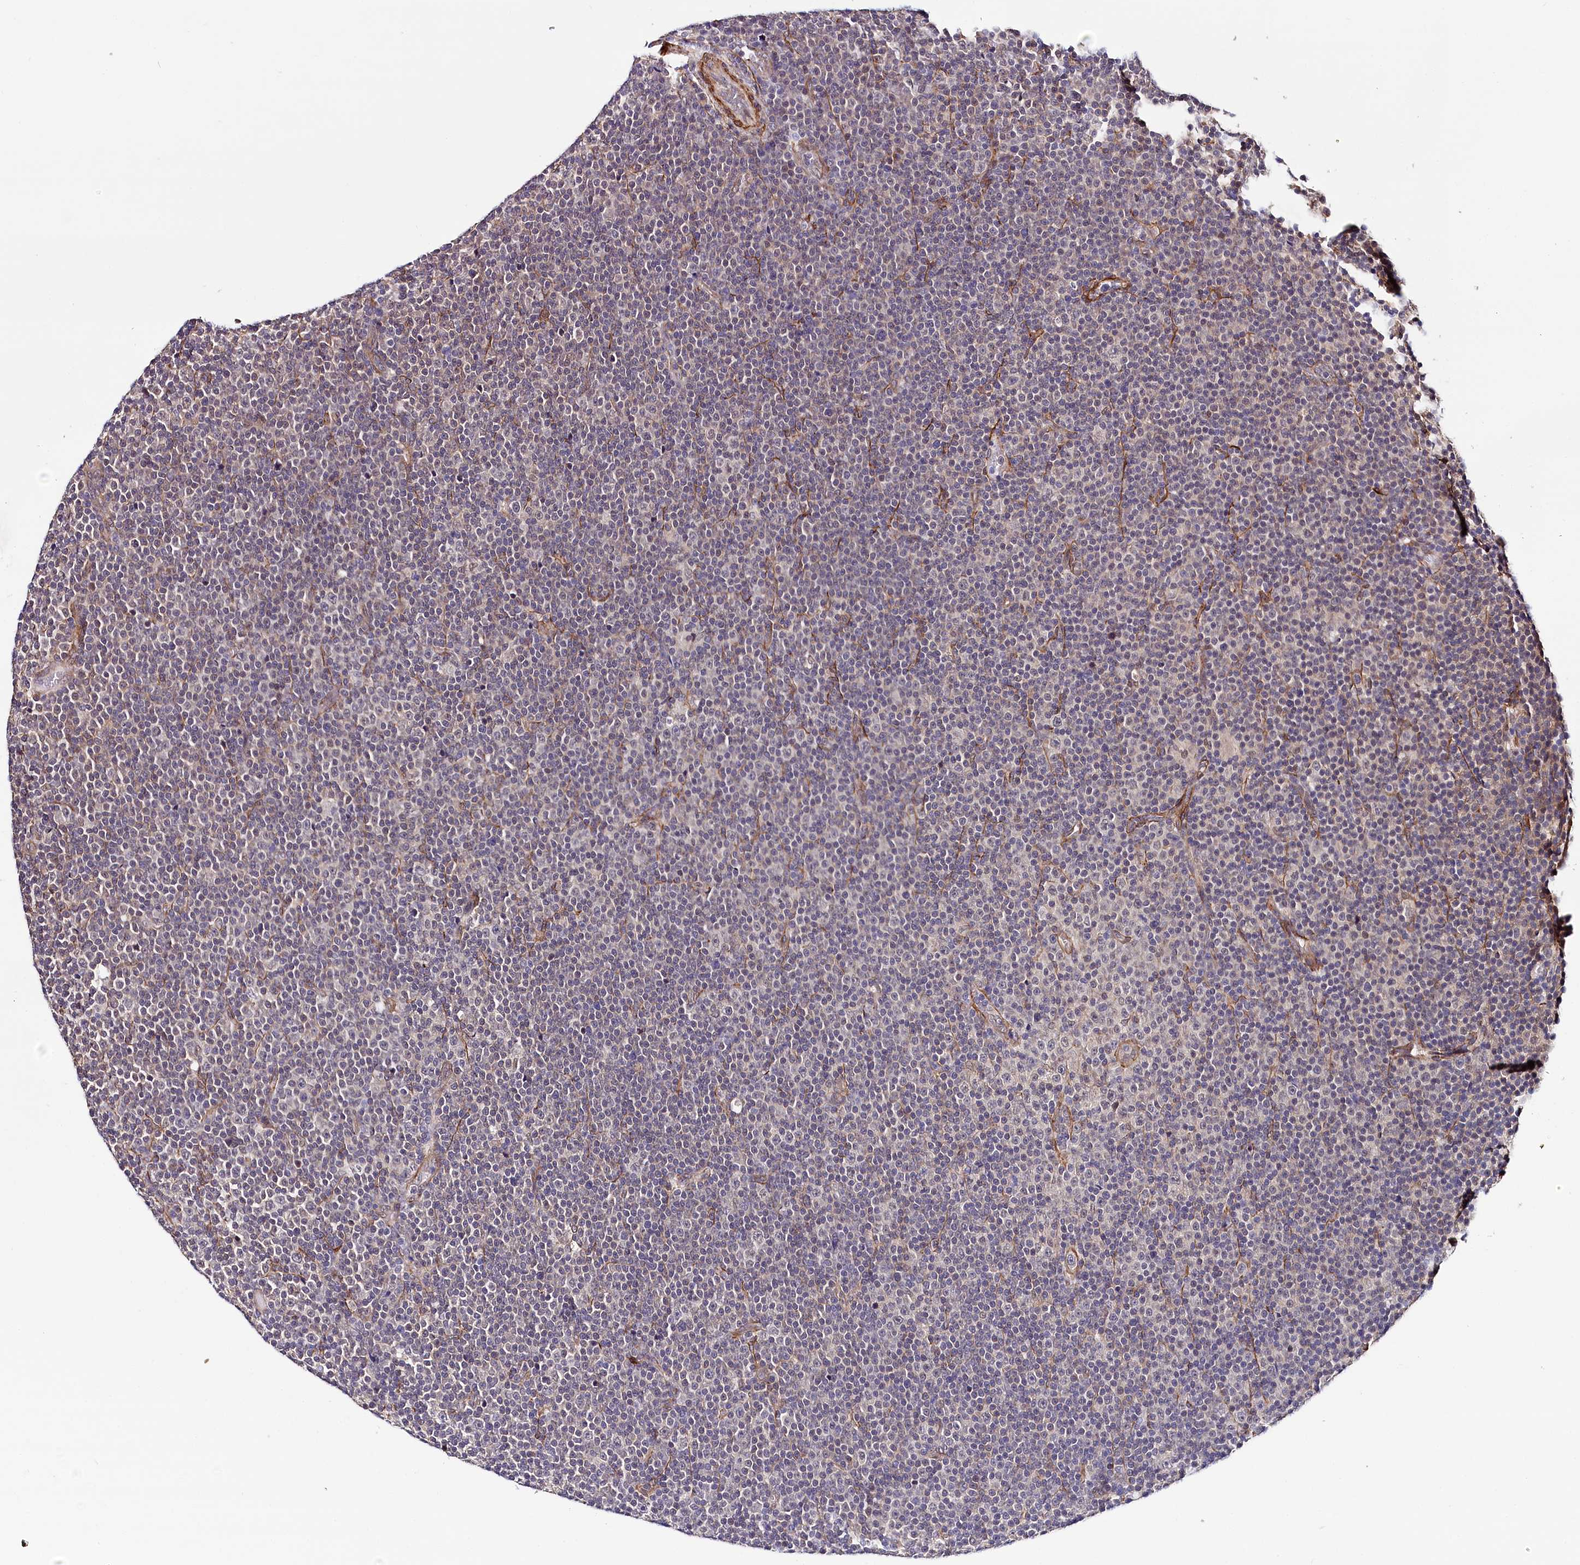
{"staining": {"intensity": "negative", "quantity": "none", "location": "none"}, "tissue": "lymphoma", "cell_type": "Tumor cells", "image_type": "cancer", "snomed": [{"axis": "morphology", "description": "Malignant lymphoma, non-Hodgkin's type, Low grade"}, {"axis": "topography", "description": "Lymph node"}], "caption": "Tumor cells are negative for brown protein staining in lymphoma.", "gene": "PPP2R5B", "patient": {"sex": "female", "age": 67}}